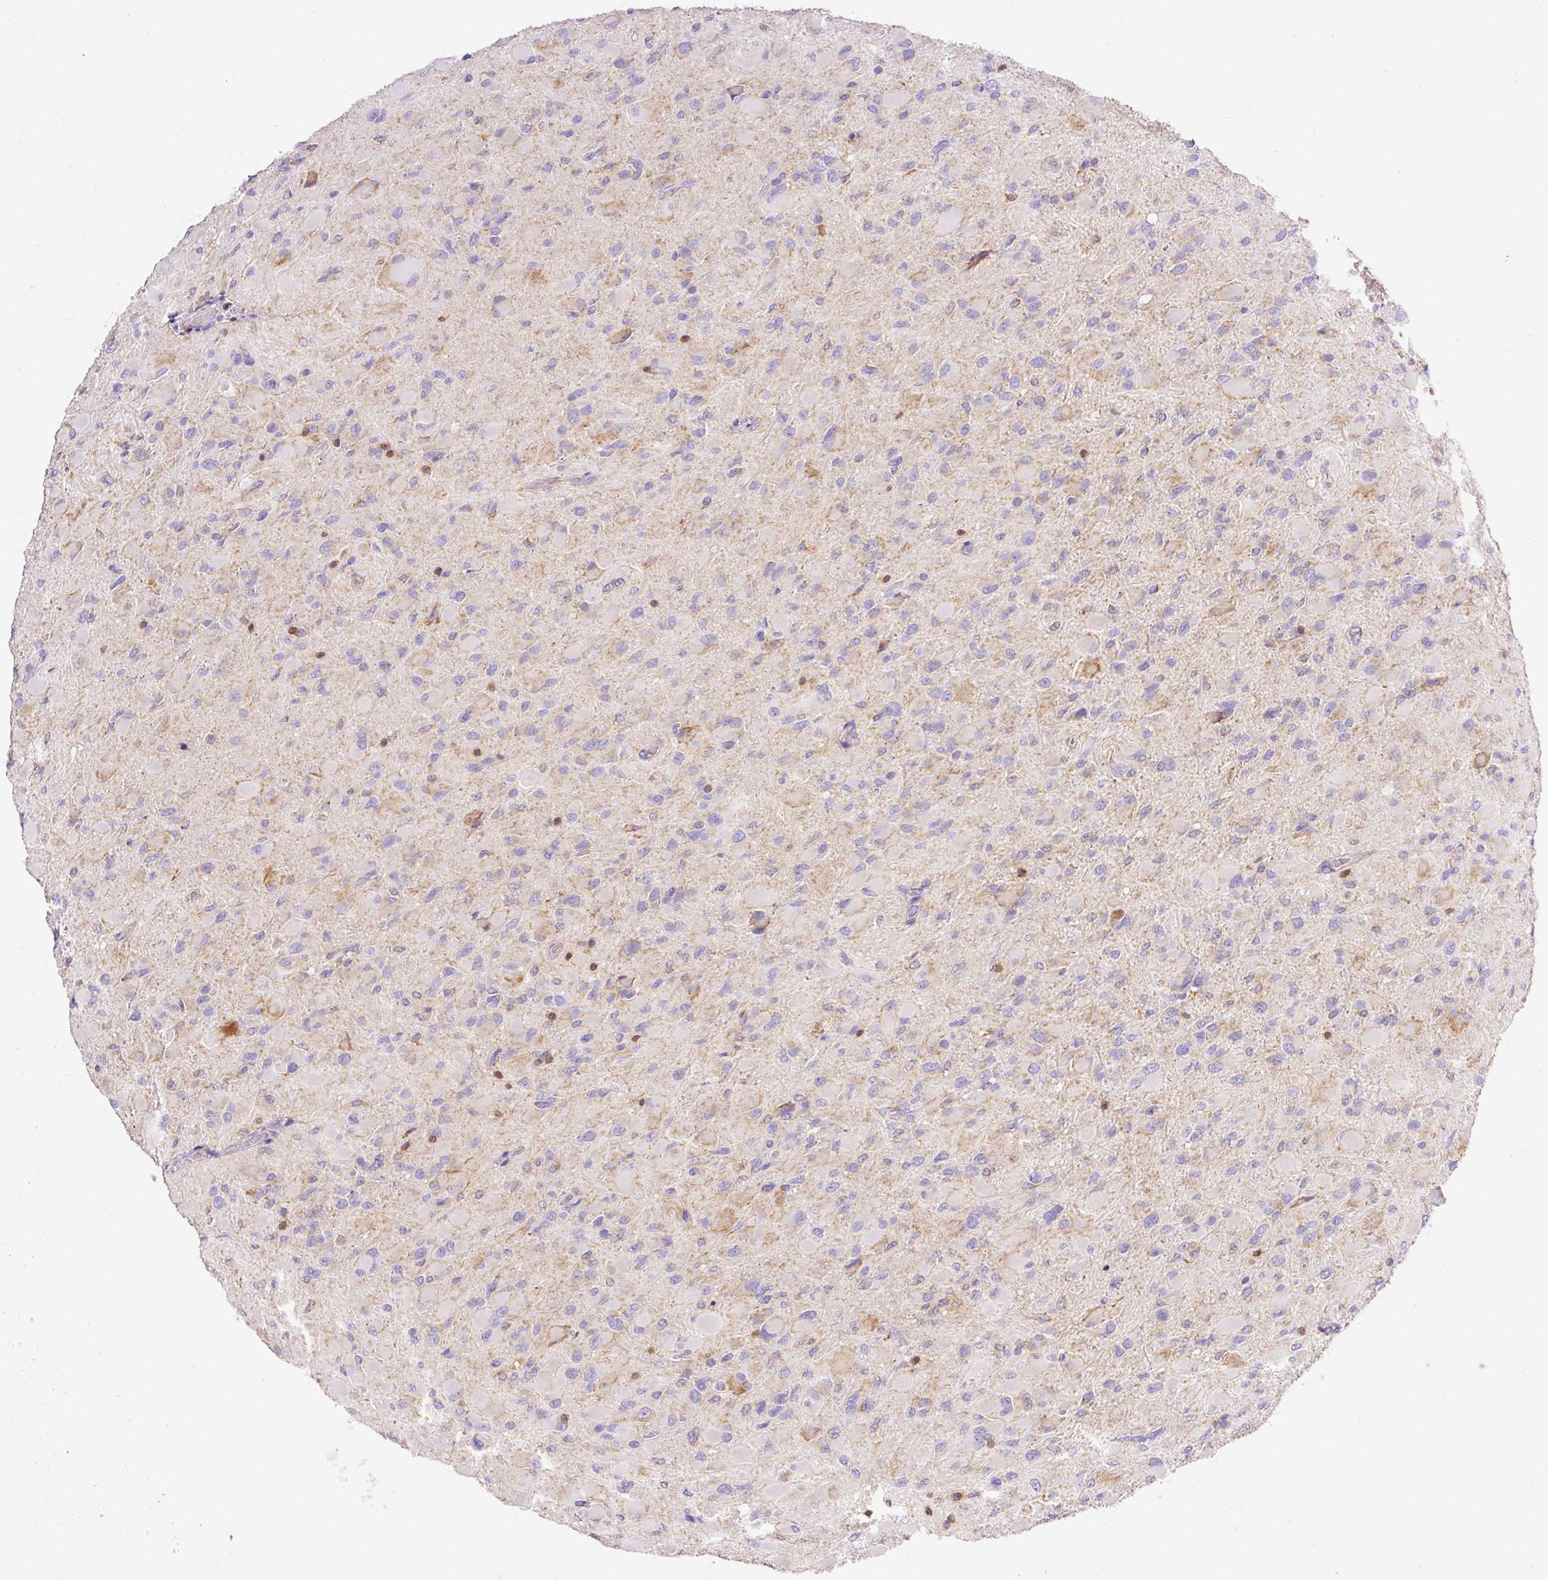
{"staining": {"intensity": "negative", "quantity": "none", "location": "none"}, "tissue": "glioma", "cell_type": "Tumor cells", "image_type": "cancer", "snomed": [{"axis": "morphology", "description": "Glioma, malignant, High grade"}, {"axis": "topography", "description": "Cerebral cortex"}], "caption": "Tumor cells show no significant expression in malignant high-grade glioma.", "gene": "IMMT", "patient": {"sex": "female", "age": 36}}